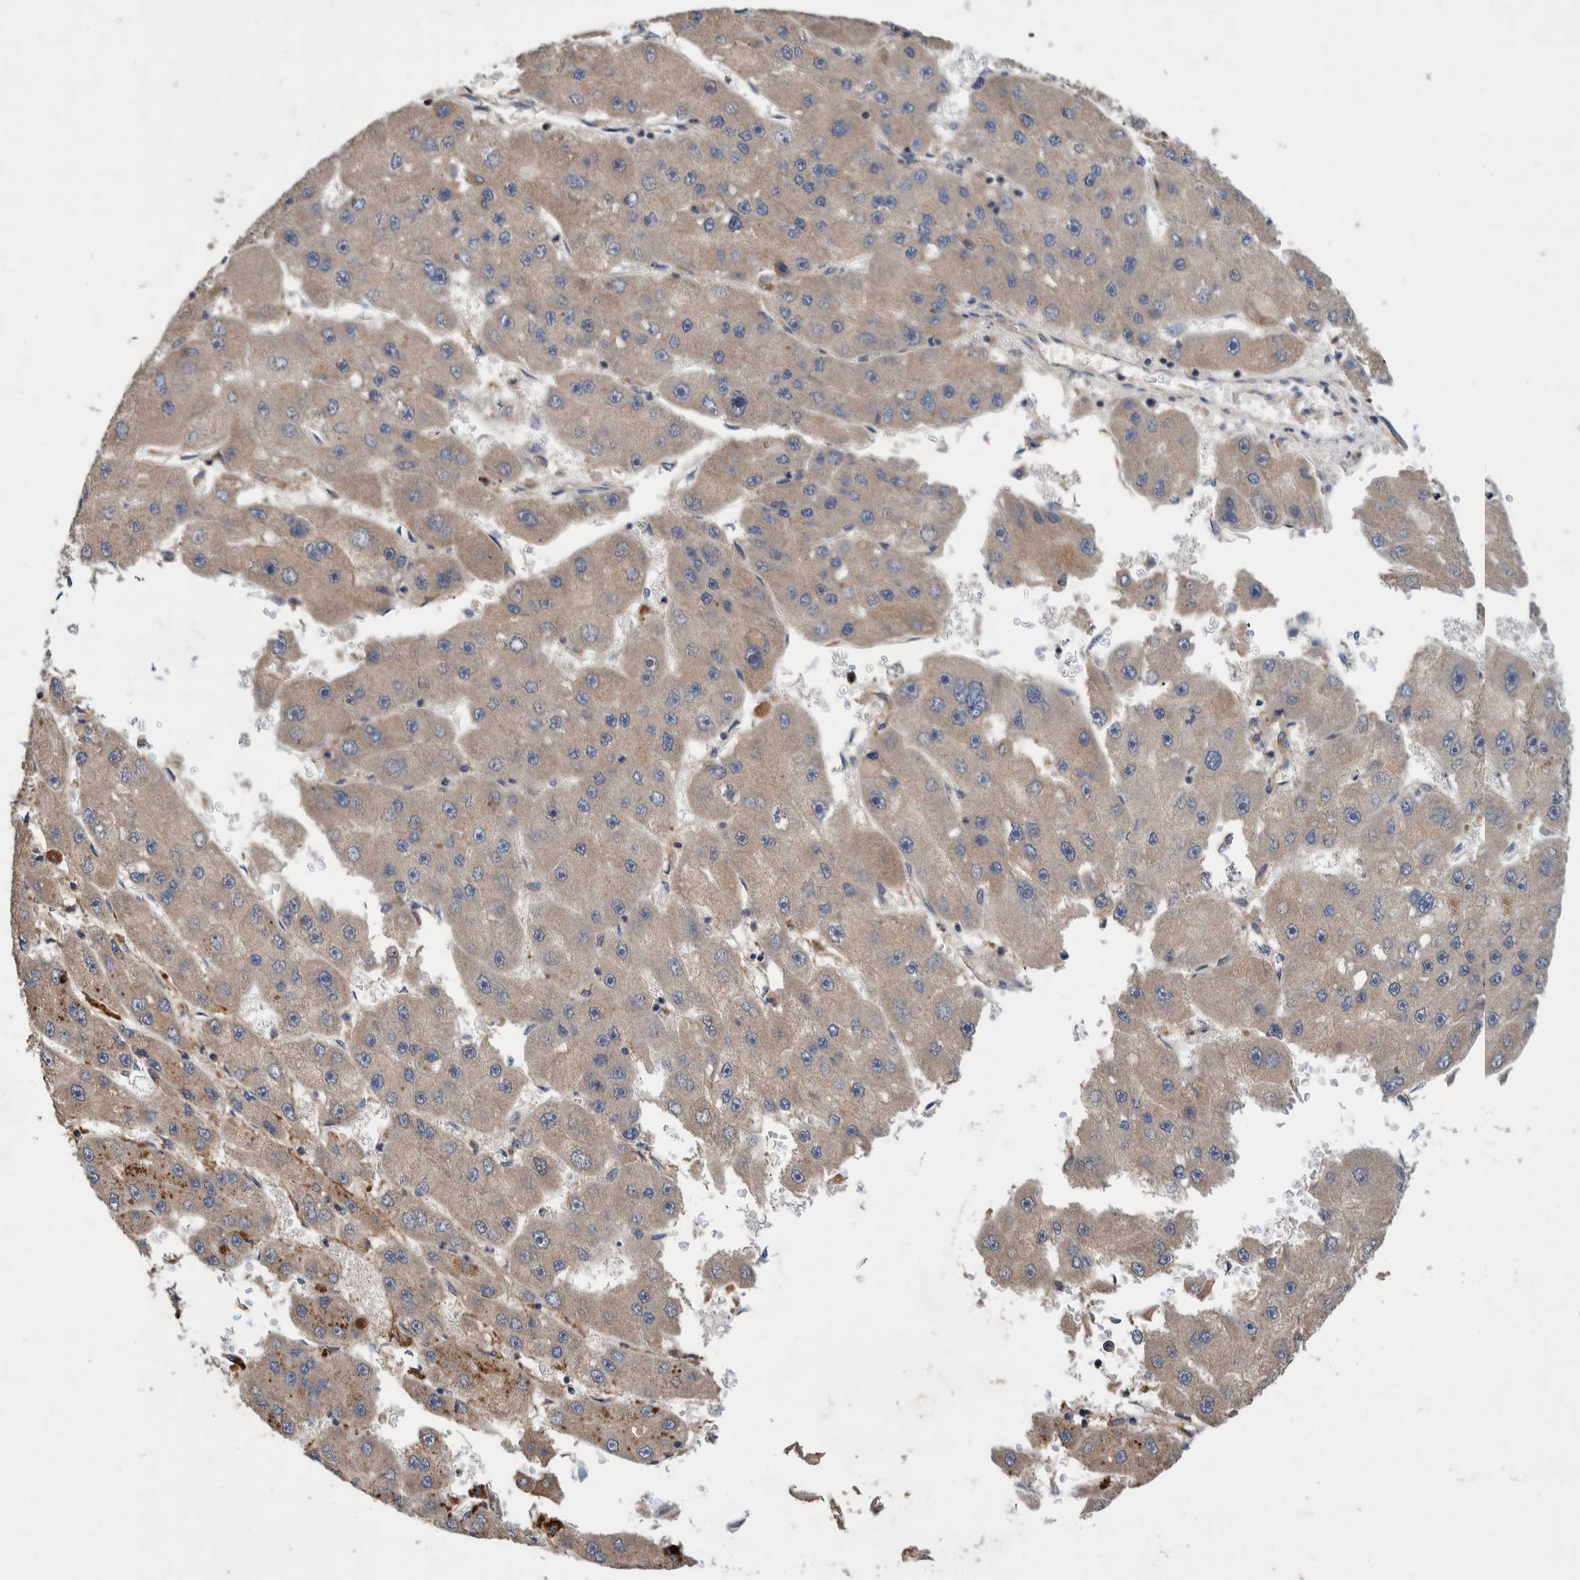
{"staining": {"intensity": "weak", "quantity": ">75%", "location": "cytoplasmic/membranous"}, "tissue": "liver cancer", "cell_type": "Tumor cells", "image_type": "cancer", "snomed": [{"axis": "morphology", "description": "Carcinoma, Hepatocellular, NOS"}, {"axis": "topography", "description": "Liver"}], "caption": "IHC micrograph of hepatocellular carcinoma (liver) stained for a protein (brown), which reveals low levels of weak cytoplasmic/membranous expression in about >75% of tumor cells.", "gene": "PIK3R6", "patient": {"sex": "female", "age": 61}}